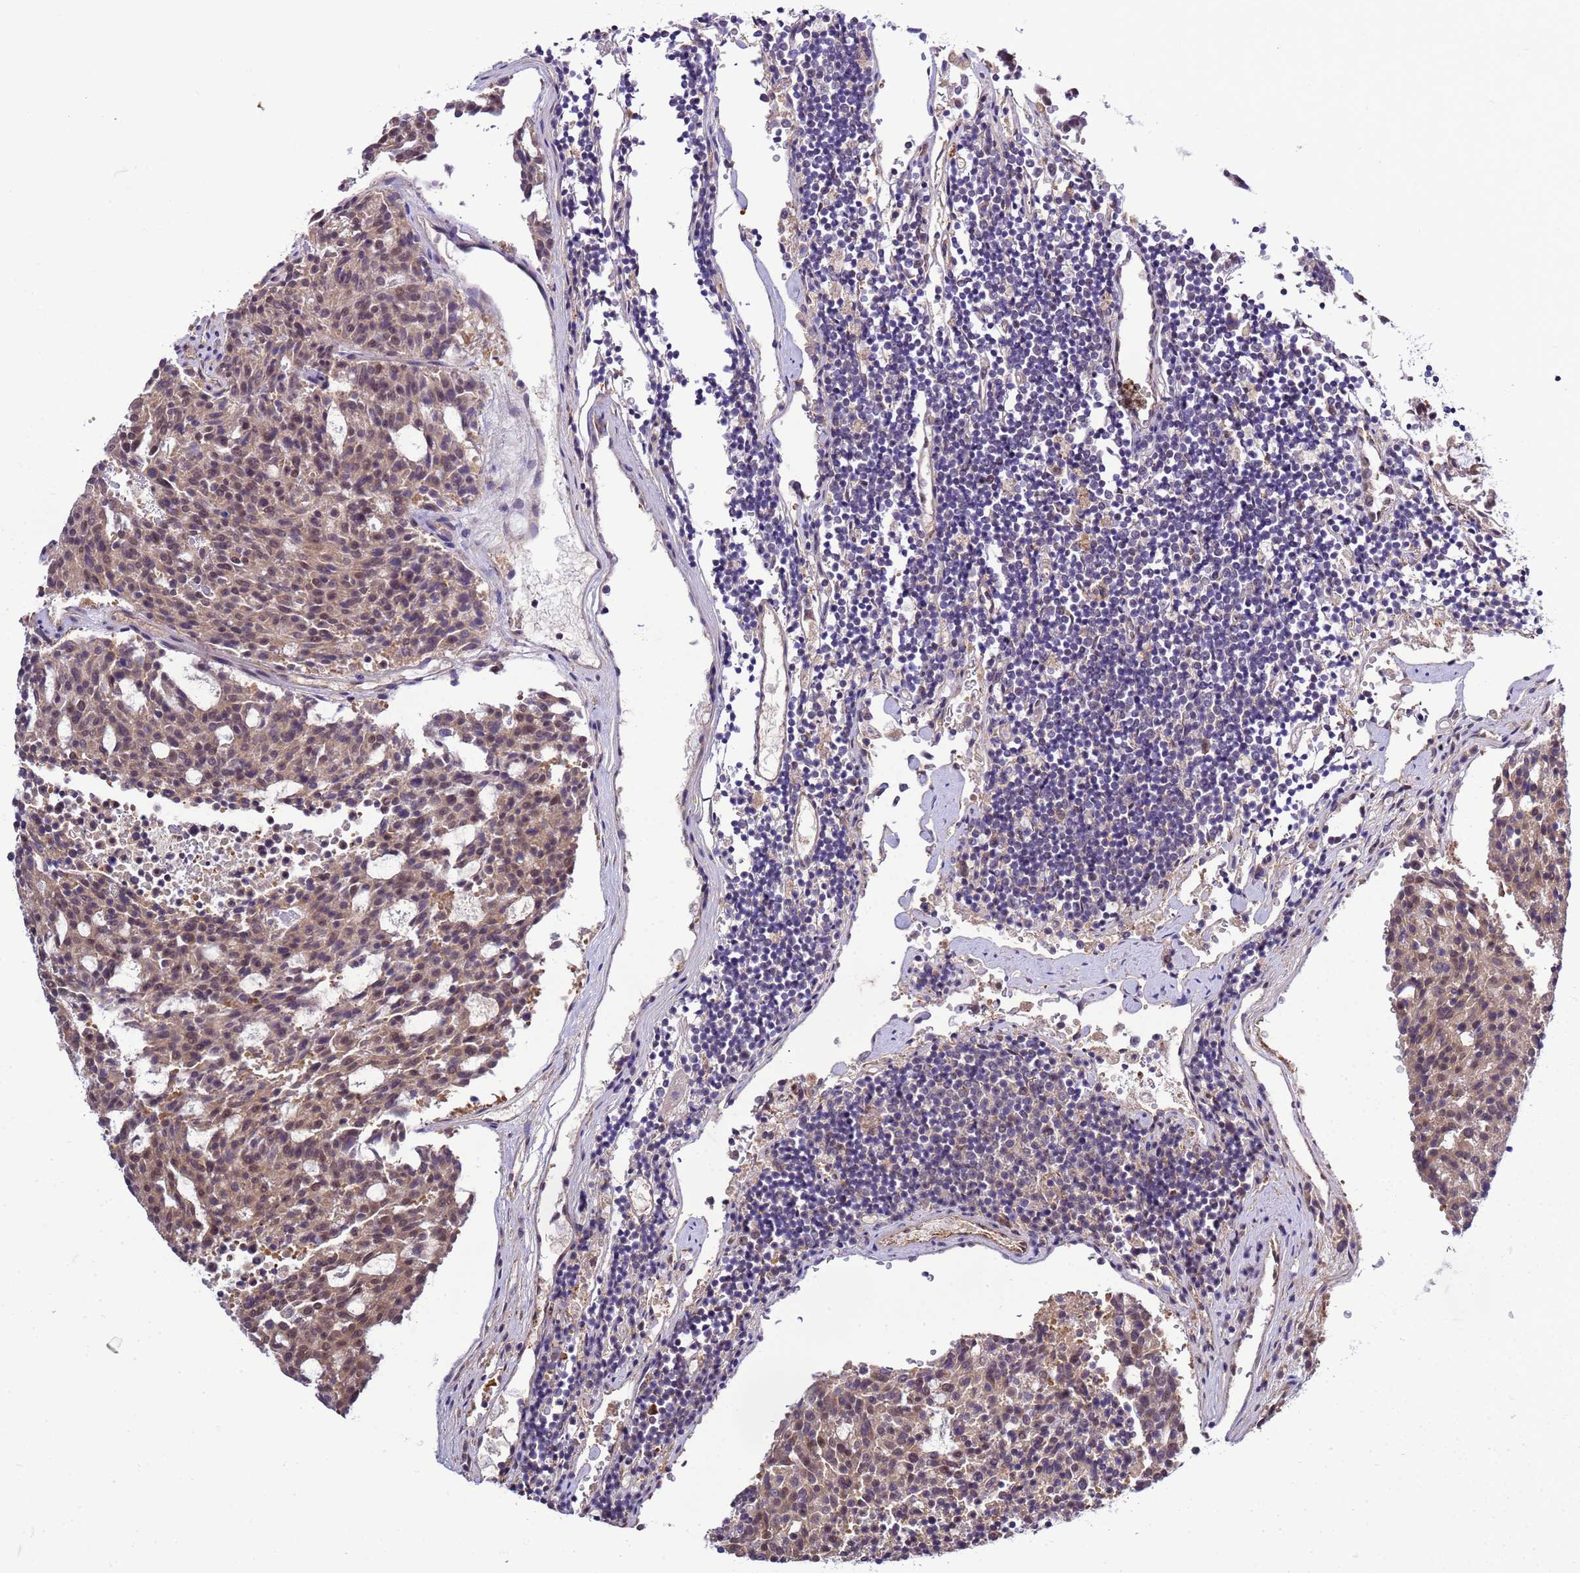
{"staining": {"intensity": "moderate", "quantity": ">75%", "location": "nuclear"}, "tissue": "carcinoid", "cell_type": "Tumor cells", "image_type": "cancer", "snomed": [{"axis": "morphology", "description": "Carcinoid, malignant, NOS"}, {"axis": "topography", "description": "Pancreas"}], "caption": "Immunohistochemical staining of carcinoid (malignant) reveals medium levels of moderate nuclear staining in approximately >75% of tumor cells.", "gene": "GEN1", "patient": {"sex": "female", "age": 54}}